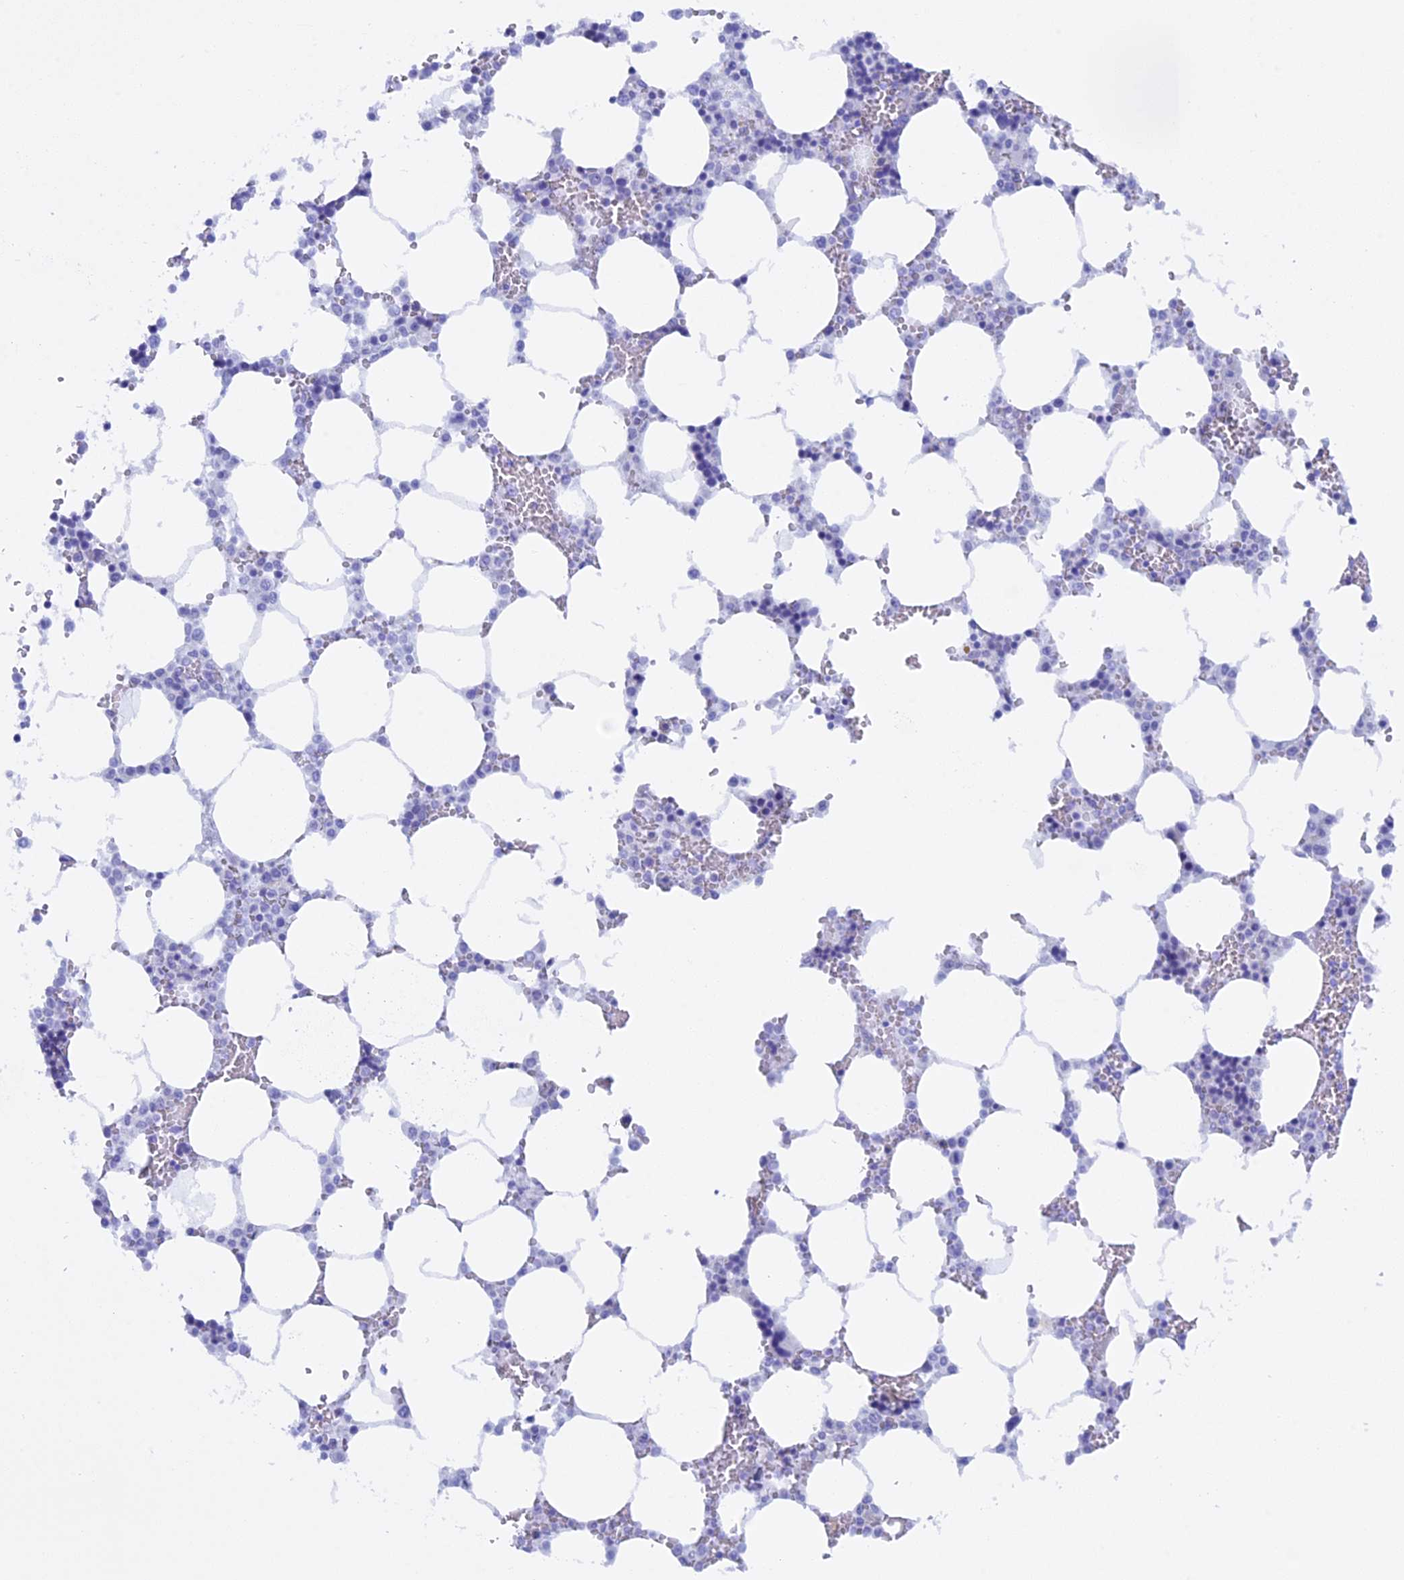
{"staining": {"intensity": "negative", "quantity": "none", "location": "none"}, "tissue": "bone marrow", "cell_type": "Hematopoietic cells", "image_type": "normal", "snomed": [{"axis": "morphology", "description": "Normal tissue, NOS"}, {"axis": "topography", "description": "Bone marrow"}], "caption": "DAB immunohistochemical staining of normal human bone marrow exhibits no significant expression in hematopoietic cells.", "gene": "KCTD21", "patient": {"sex": "male", "age": 64}}